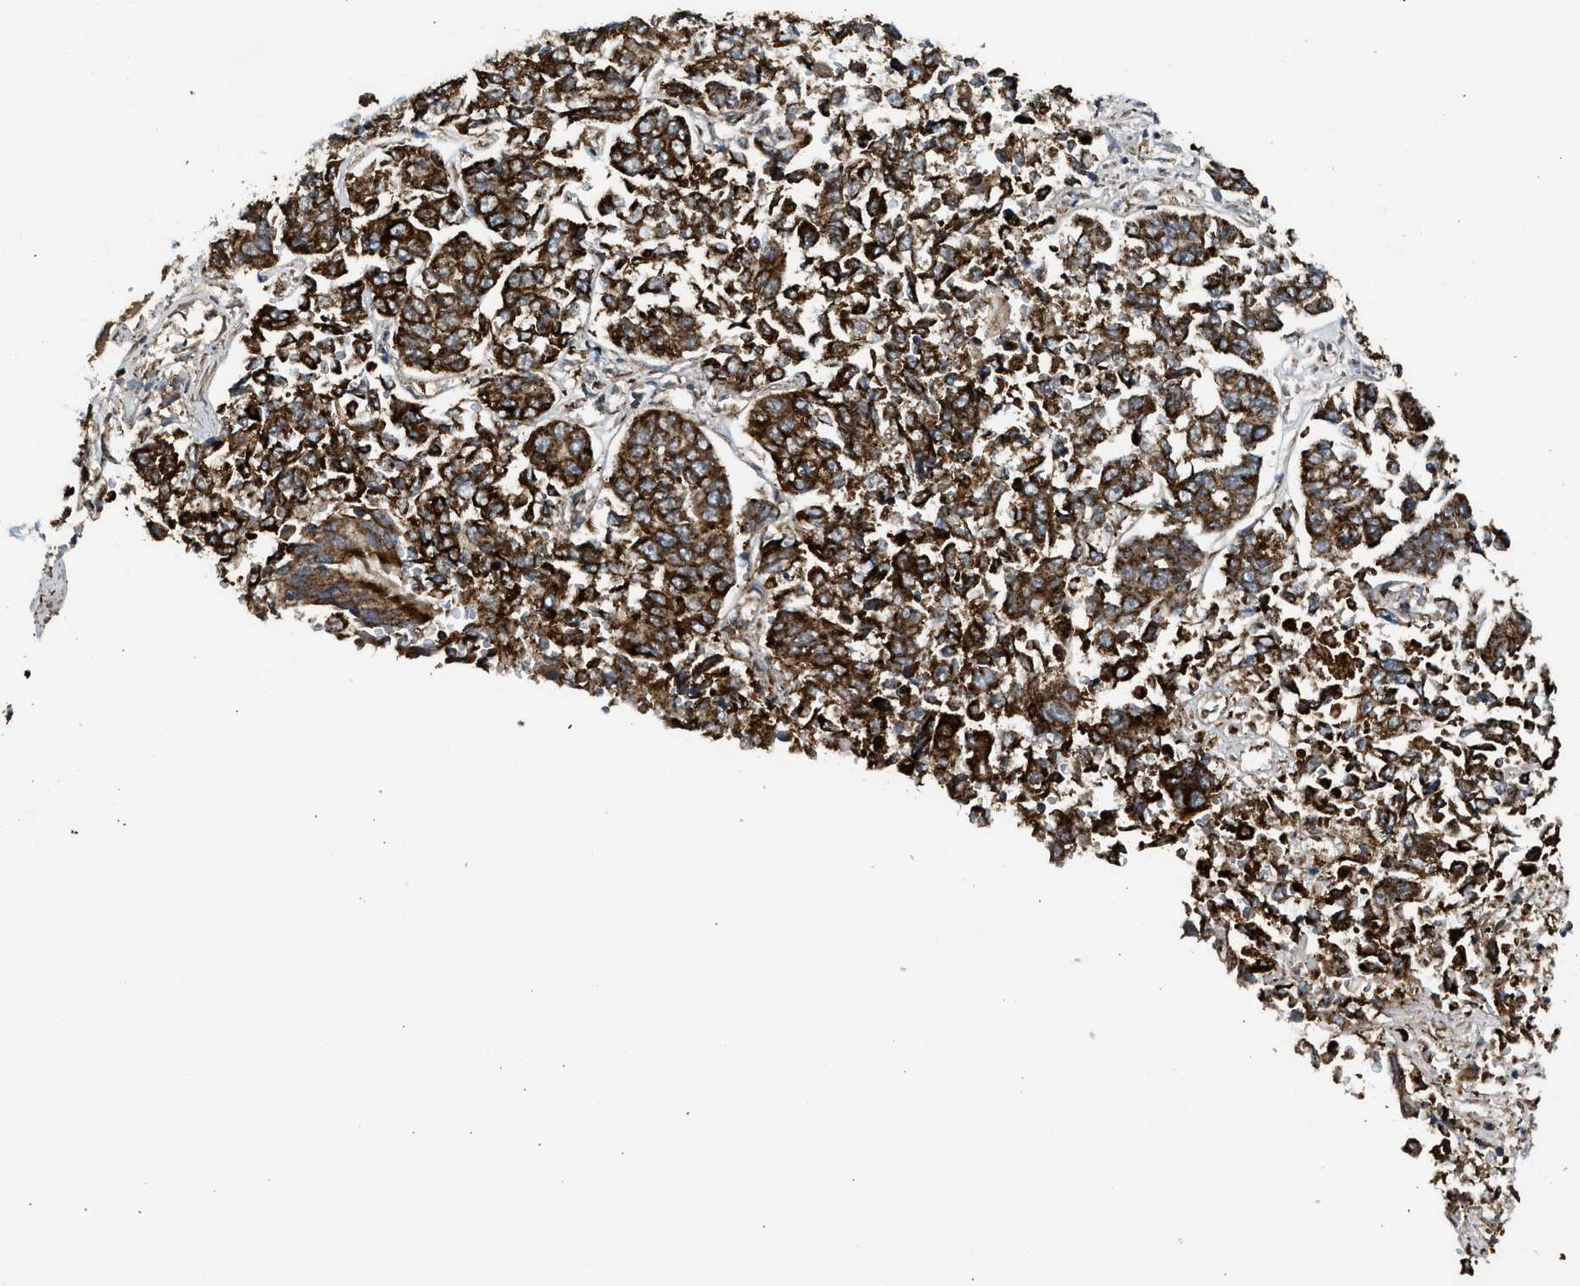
{"staining": {"intensity": "strong", "quantity": ">75%", "location": "cytoplasmic/membranous"}, "tissue": "lung cancer", "cell_type": "Tumor cells", "image_type": "cancer", "snomed": [{"axis": "morphology", "description": "Adenocarcinoma, NOS"}, {"axis": "topography", "description": "Lung"}], "caption": "Immunohistochemical staining of lung cancer (adenocarcinoma) demonstrates strong cytoplasmic/membranous protein positivity in about >75% of tumor cells.", "gene": "STARD3", "patient": {"sex": "male", "age": 84}}